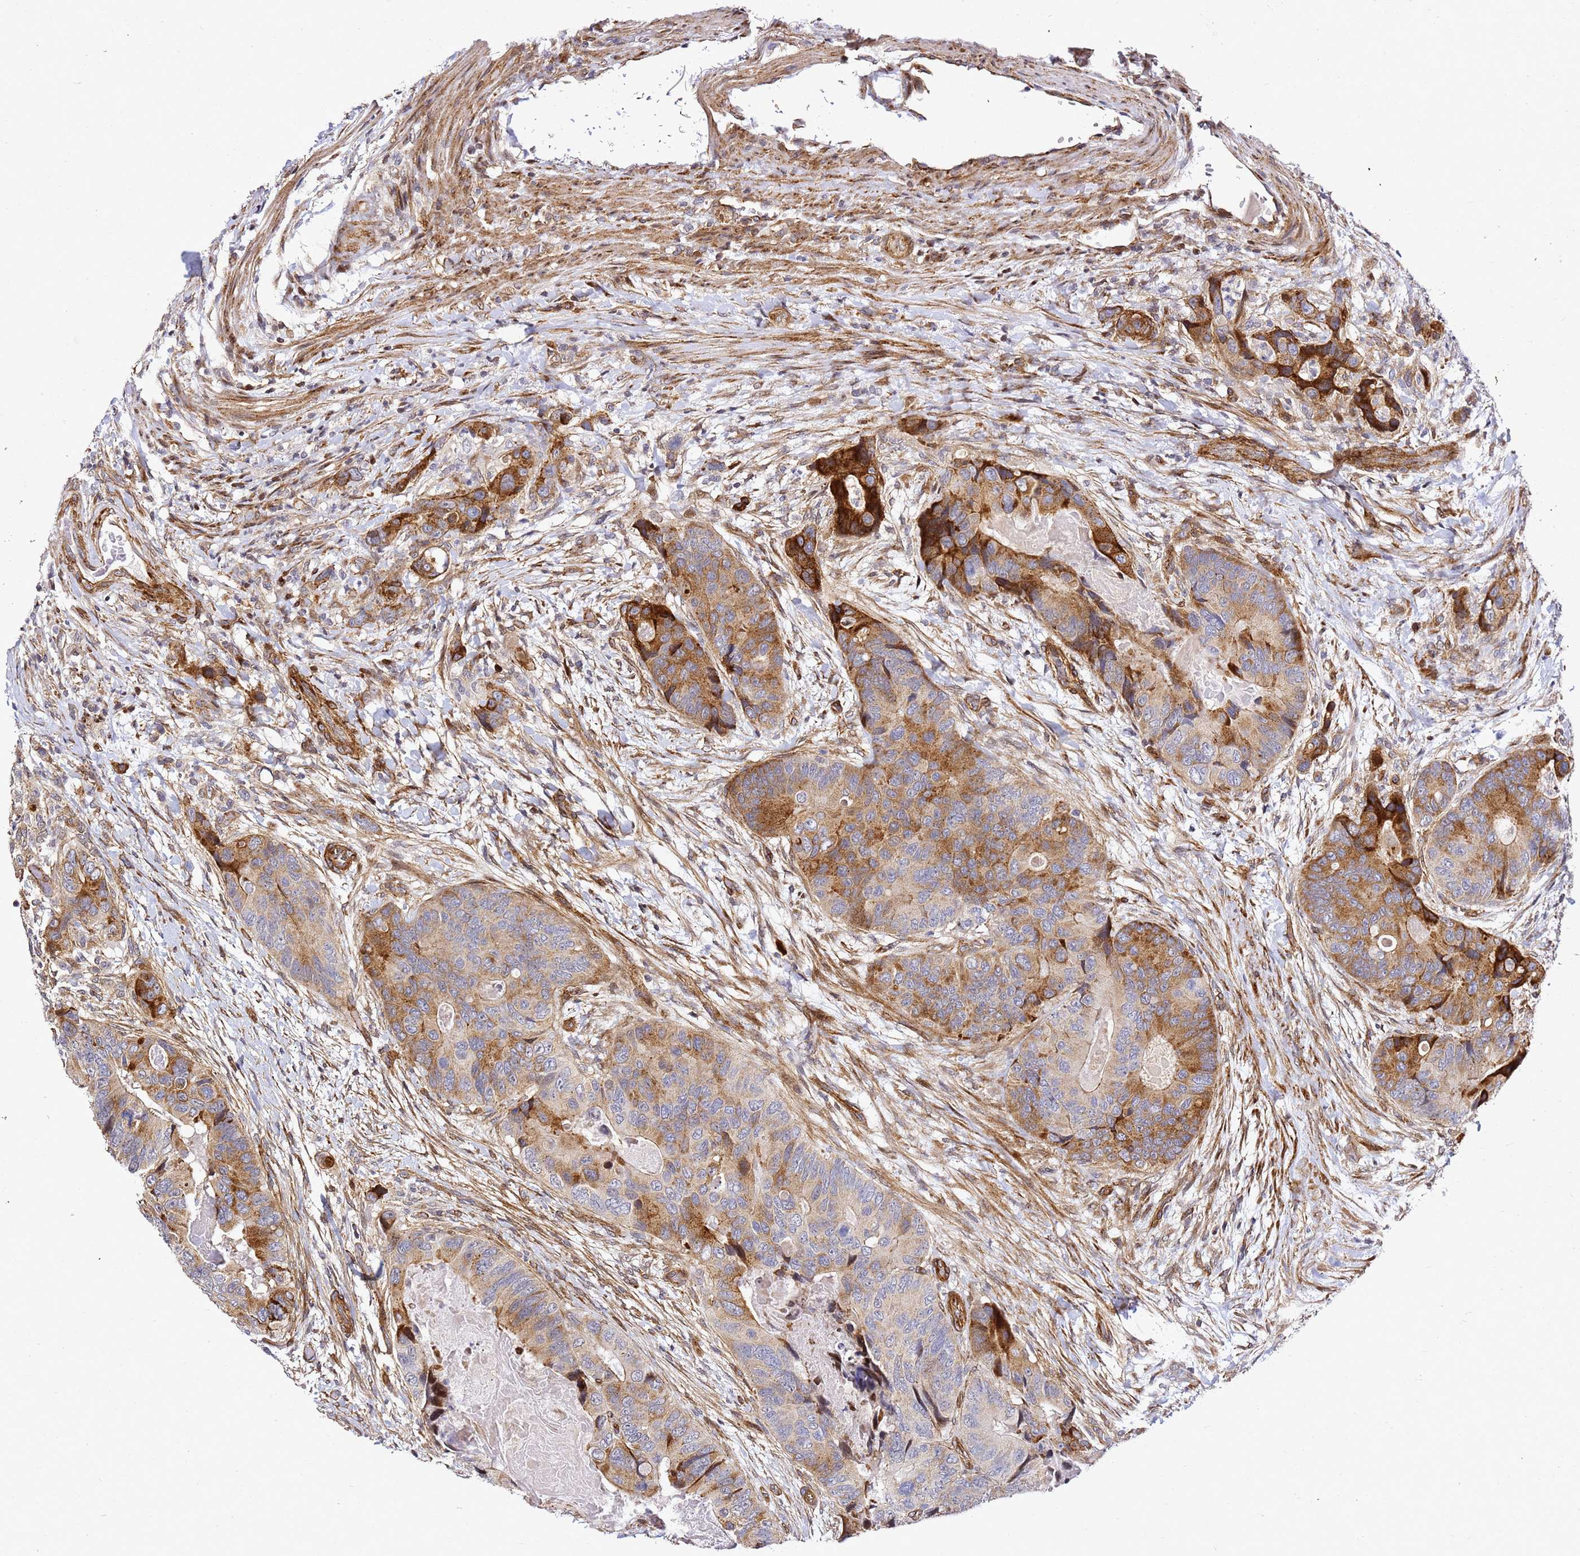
{"staining": {"intensity": "strong", "quantity": "25%-75%", "location": "cytoplasmic/membranous"}, "tissue": "colorectal cancer", "cell_type": "Tumor cells", "image_type": "cancer", "snomed": [{"axis": "morphology", "description": "Adenocarcinoma, NOS"}, {"axis": "topography", "description": "Colon"}], "caption": "The immunohistochemical stain labels strong cytoplasmic/membranous expression in tumor cells of colorectal cancer (adenocarcinoma) tissue.", "gene": "ZNF296", "patient": {"sex": "male", "age": 84}}